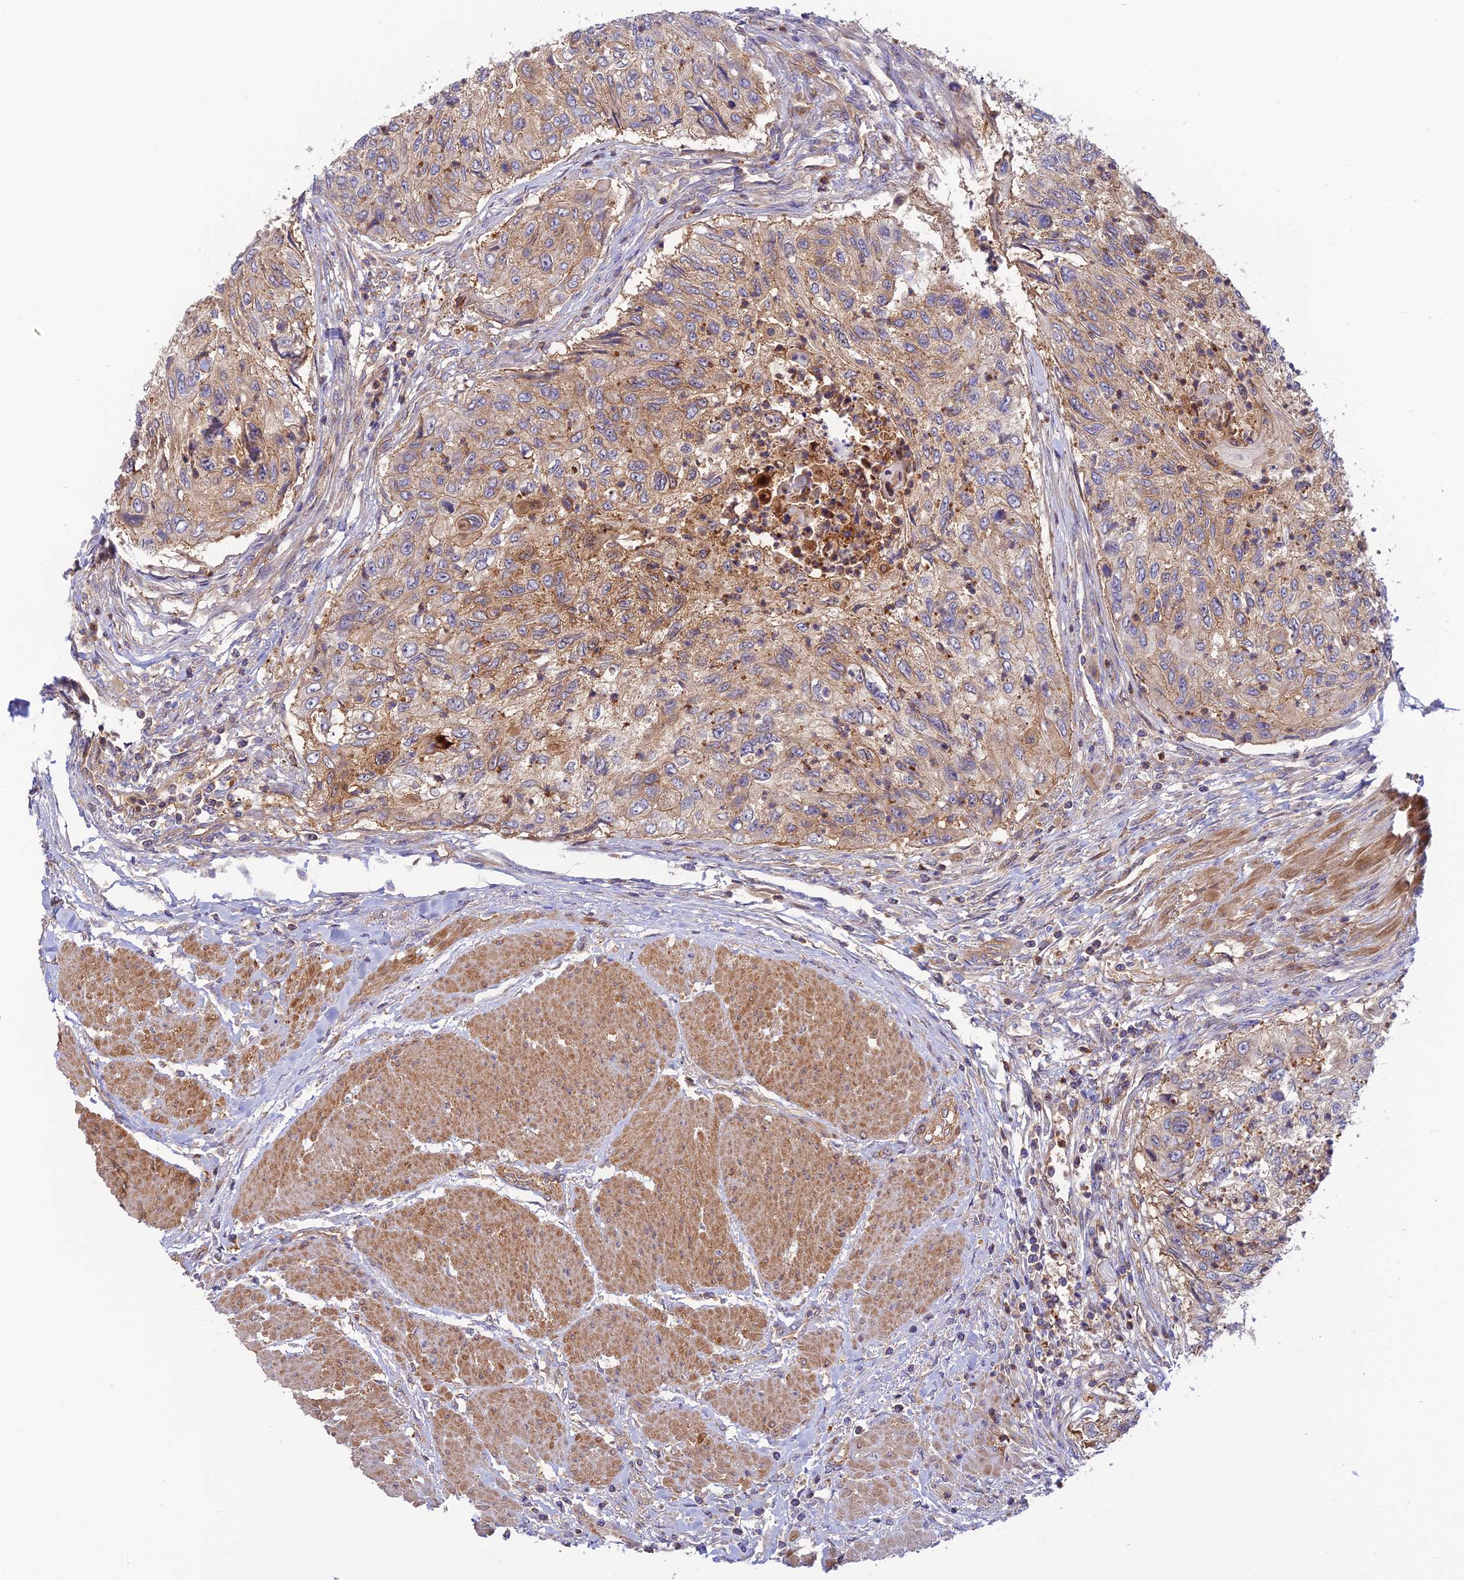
{"staining": {"intensity": "weak", "quantity": "25%-75%", "location": "cytoplasmic/membranous"}, "tissue": "urothelial cancer", "cell_type": "Tumor cells", "image_type": "cancer", "snomed": [{"axis": "morphology", "description": "Urothelial carcinoma, High grade"}, {"axis": "topography", "description": "Urinary bladder"}], "caption": "High-grade urothelial carcinoma stained with DAB (3,3'-diaminobenzidine) immunohistochemistry (IHC) exhibits low levels of weak cytoplasmic/membranous positivity in about 25%-75% of tumor cells.", "gene": "PPP1R12C", "patient": {"sex": "female", "age": 60}}